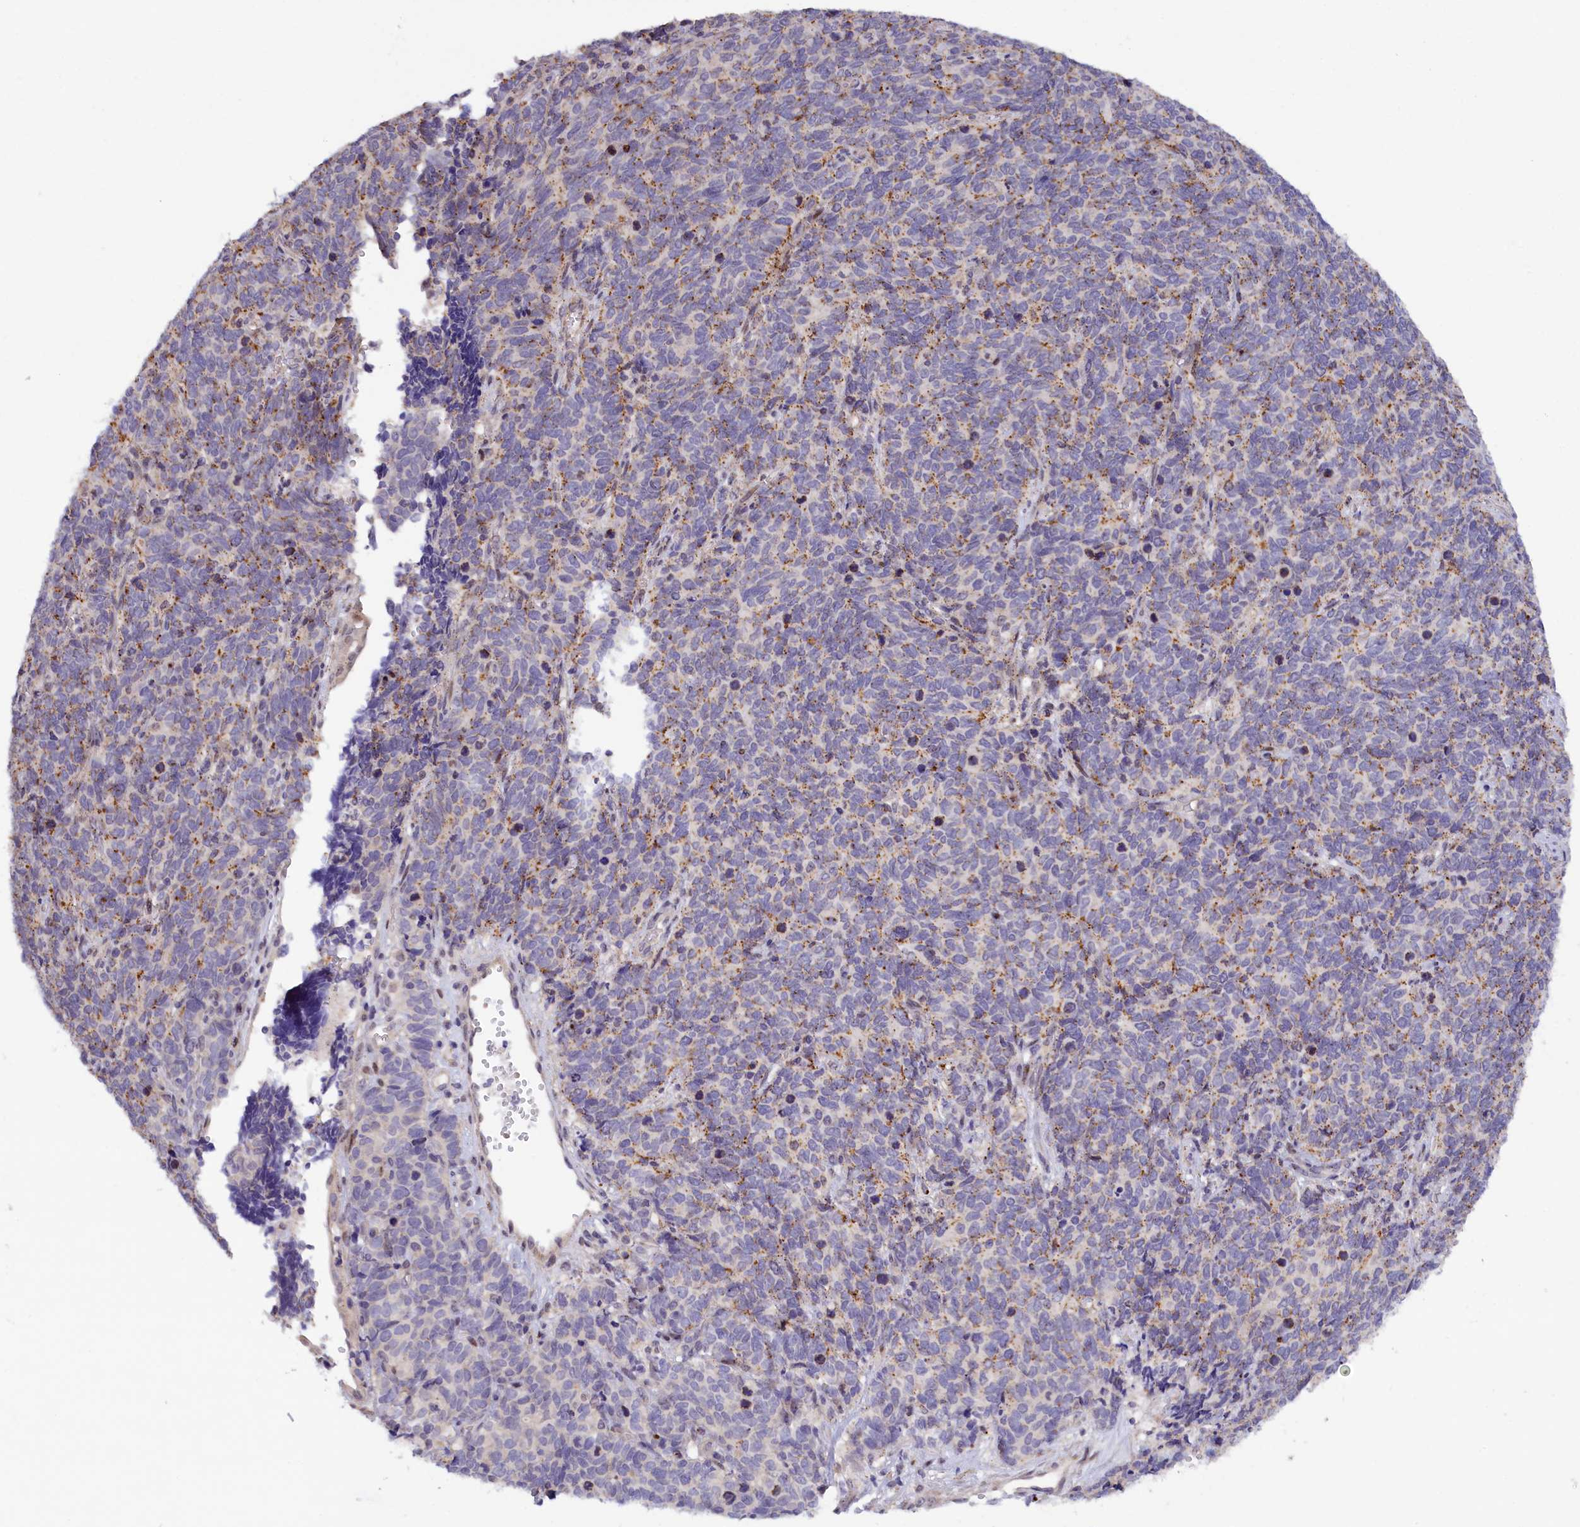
{"staining": {"intensity": "weak", "quantity": "25%-75%", "location": "cytoplasmic/membranous"}, "tissue": "cervical cancer", "cell_type": "Tumor cells", "image_type": "cancer", "snomed": [{"axis": "morphology", "description": "Squamous cell carcinoma, NOS"}, {"axis": "topography", "description": "Cervix"}], "caption": "Protein expression analysis of cervical cancer demonstrates weak cytoplasmic/membranous positivity in approximately 25%-75% of tumor cells.", "gene": "HYKK", "patient": {"sex": "female", "age": 60}}